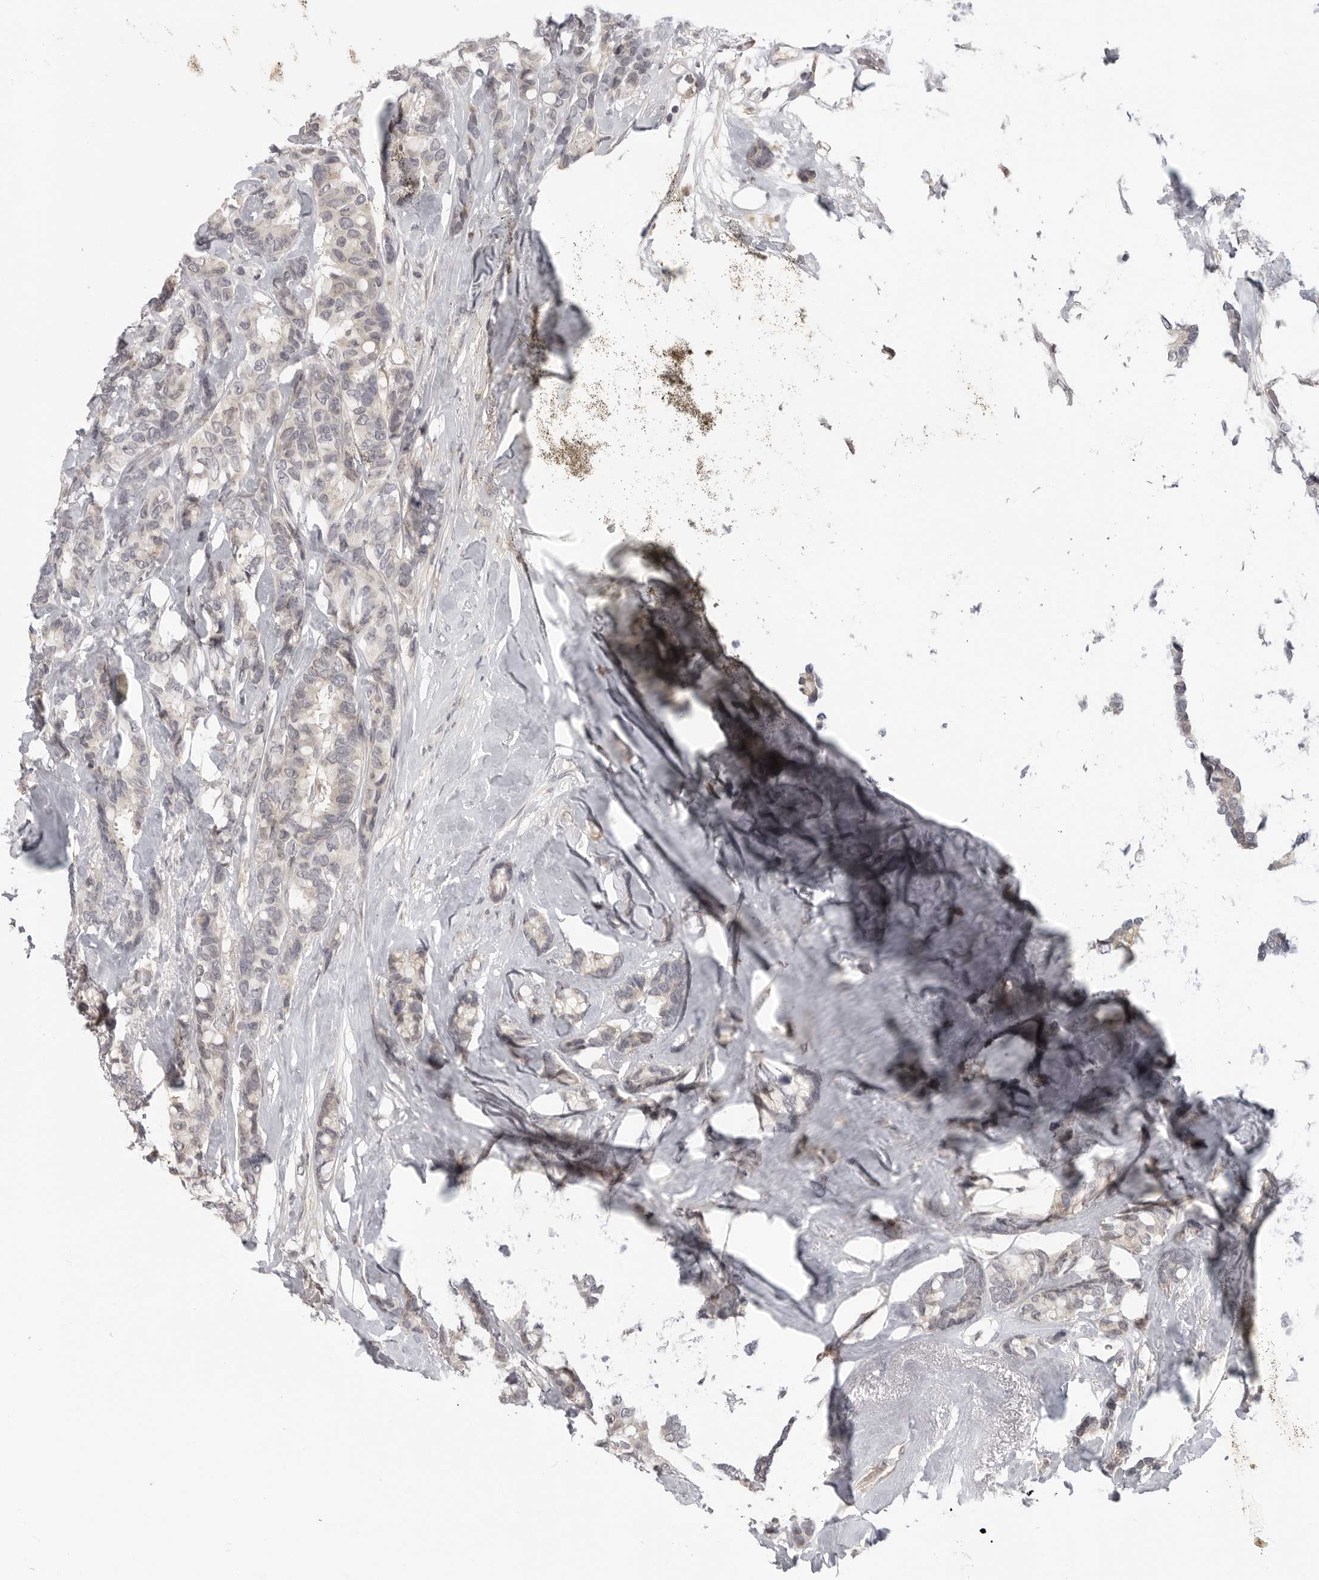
{"staining": {"intensity": "negative", "quantity": "none", "location": "none"}, "tissue": "breast cancer", "cell_type": "Tumor cells", "image_type": "cancer", "snomed": [{"axis": "morphology", "description": "Duct carcinoma"}, {"axis": "topography", "description": "Breast"}], "caption": "Breast cancer was stained to show a protein in brown. There is no significant expression in tumor cells.", "gene": "CTIF", "patient": {"sex": "female", "age": 87}}